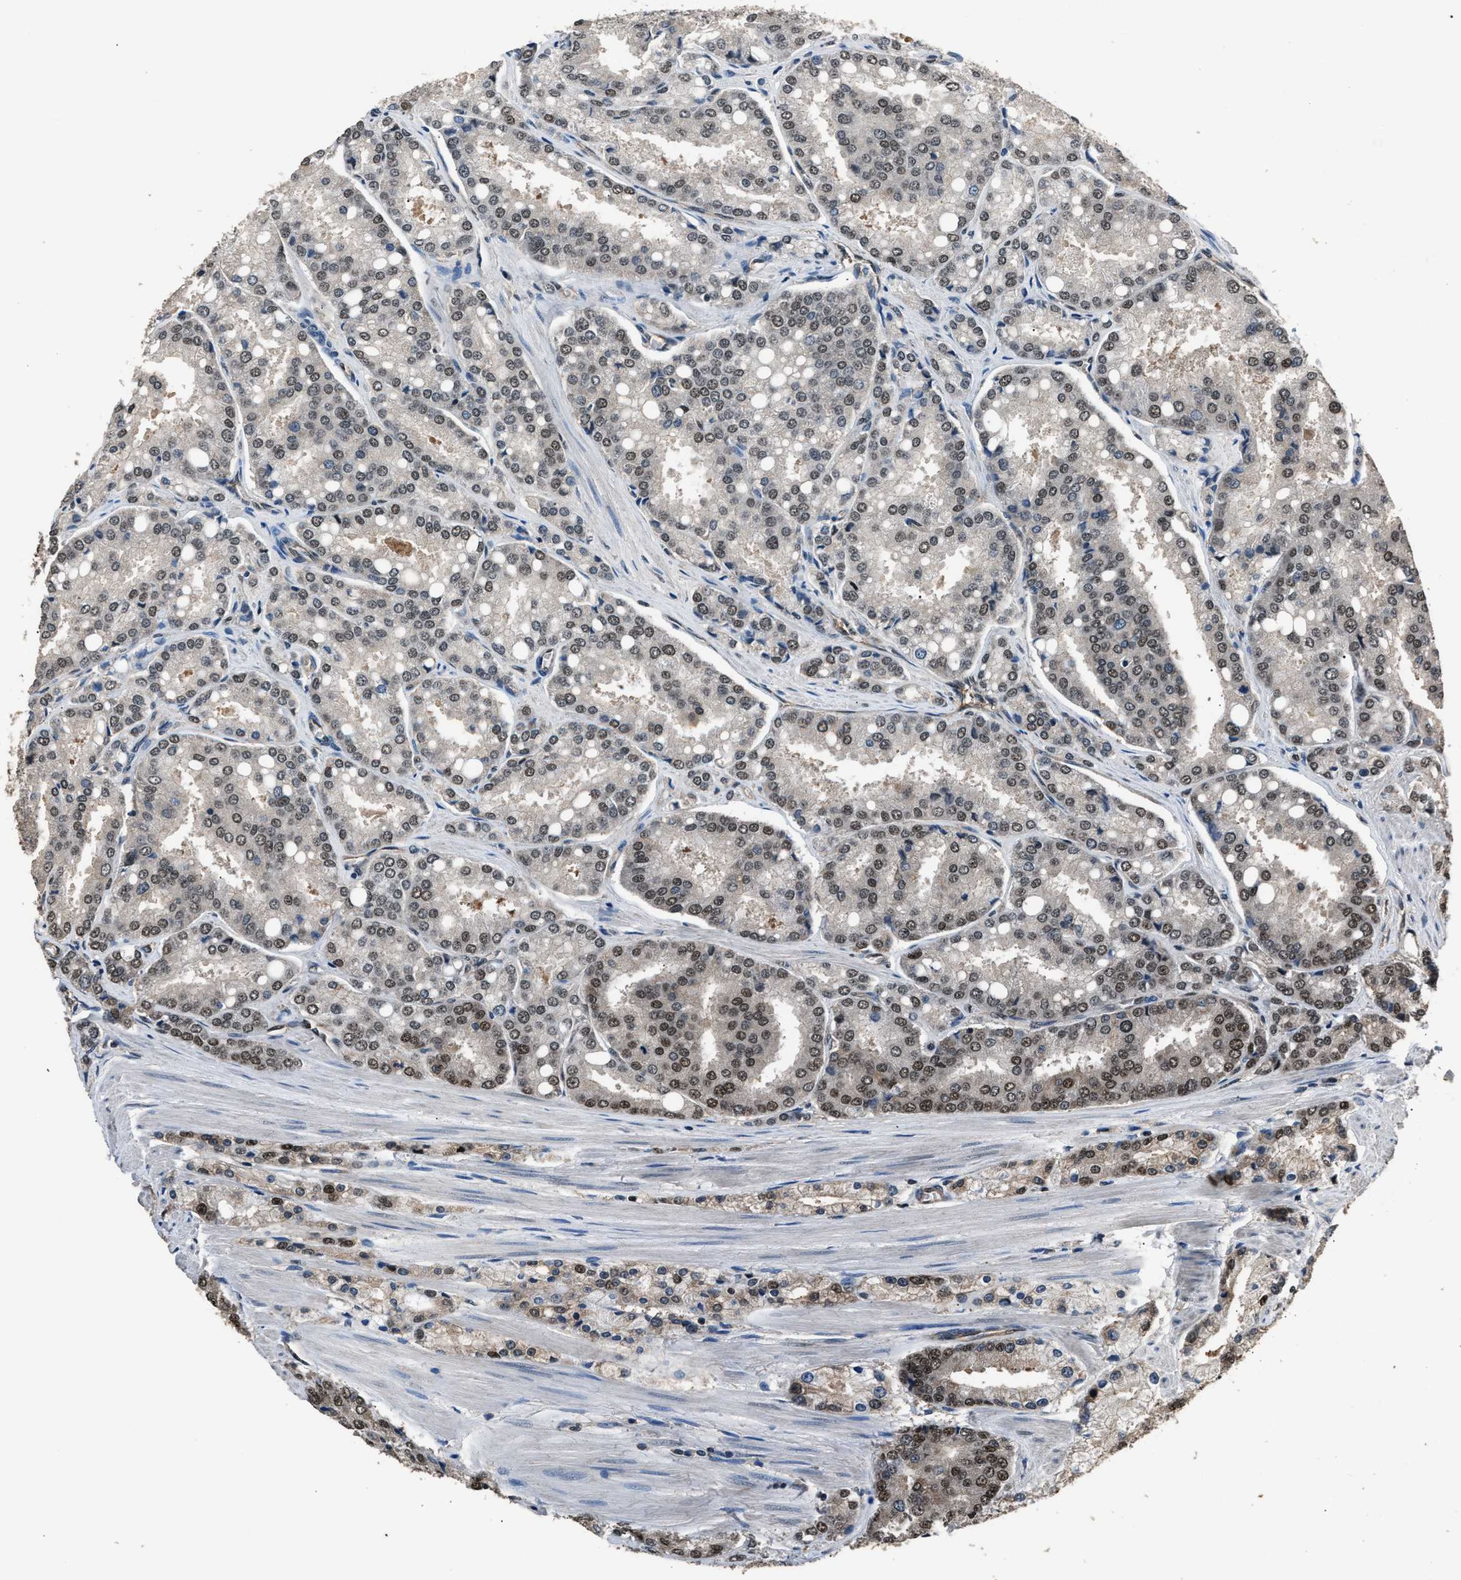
{"staining": {"intensity": "moderate", "quantity": "25%-75%", "location": "nuclear"}, "tissue": "prostate cancer", "cell_type": "Tumor cells", "image_type": "cancer", "snomed": [{"axis": "morphology", "description": "Adenocarcinoma, High grade"}, {"axis": "topography", "description": "Prostate"}], "caption": "Prostate cancer (adenocarcinoma (high-grade)) stained with a brown dye reveals moderate nuclear positive expression in about 25%-75% of tumor cells.", "gene": "DFFA", "patient": {"sex": "male", "age": 50}}